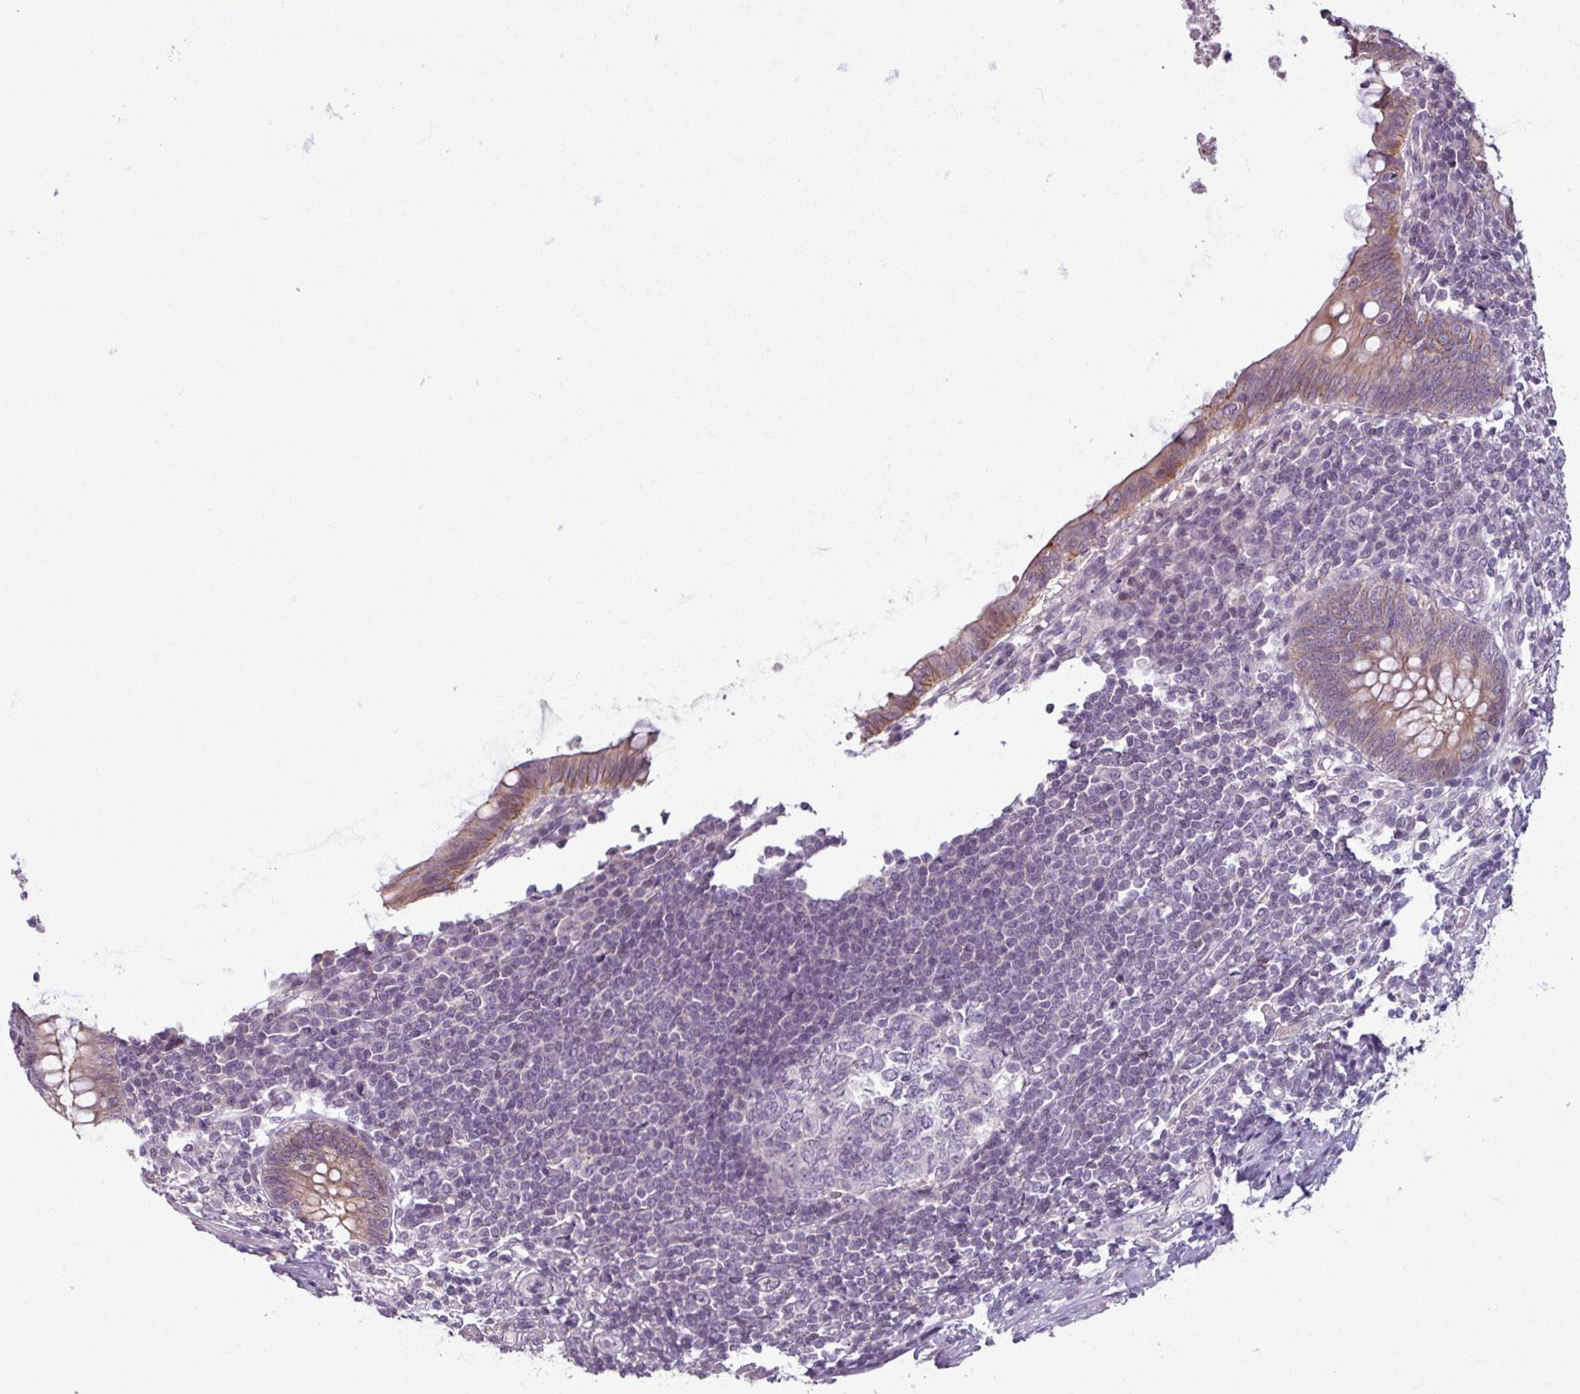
{"staining": {"intensity": "moderate", "quantity": ">75%", "location": "cytoplasmic/membranous"}, "tissue": "appendix", "cell_type": "Glandular cells", "image_type": "normal", "snomed": [{"axis": "morphology", "description": "Normal tissue, NOS"}, {"axis": "topography", "description": "Appendix"}], "caption": "DAB immunohistochemical staining of normal human appendix shows moderate cytoplasmic/membranous protein positivity in approximately >75% of glandular cells. The protein is shown in brown color, while the nuclei are stained blue.", "gene": "PNMA6A", "patient": {"sex": "male", "age": 83}}